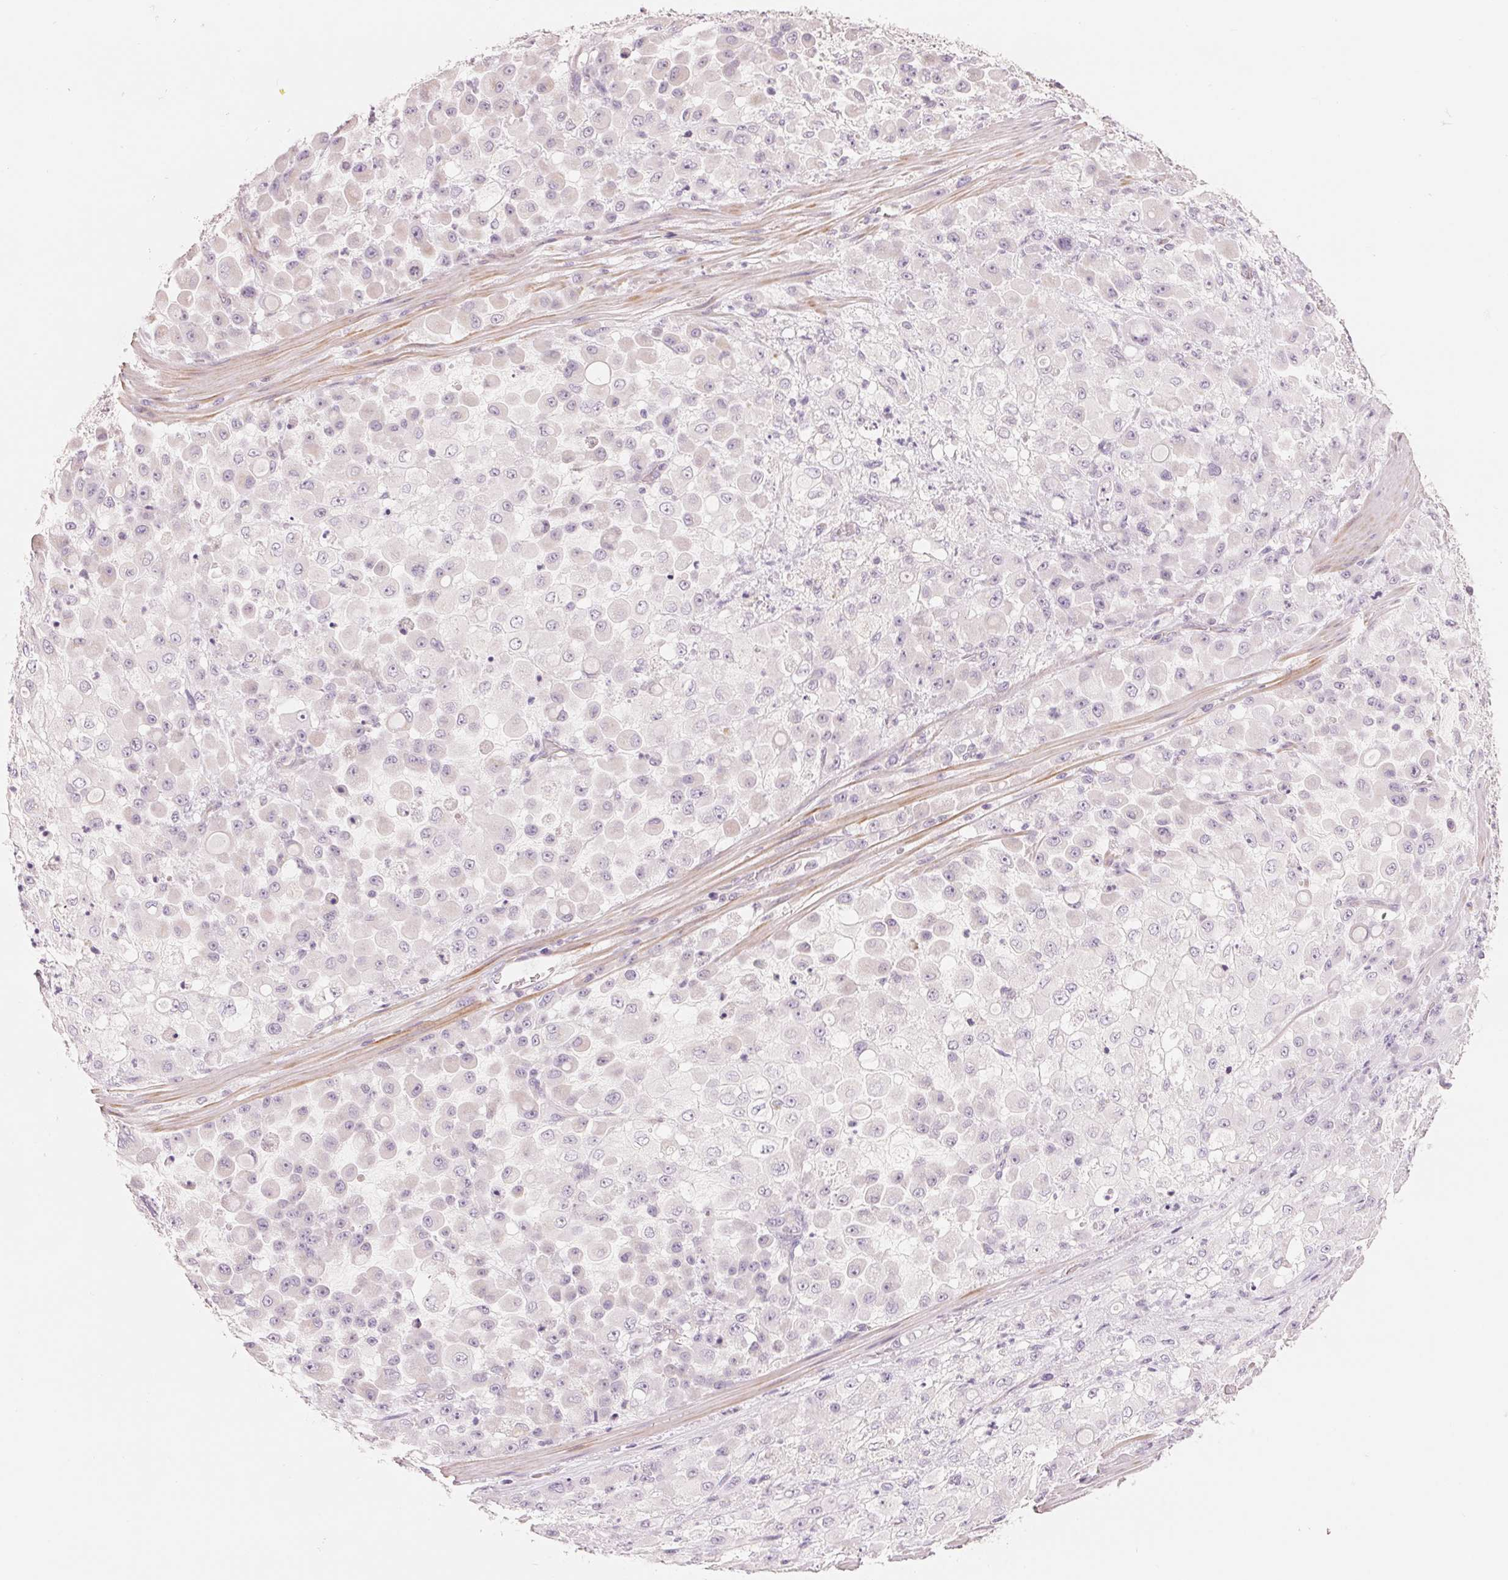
{"staining": {"intensity": "negative", "quantity": "none", "location": "none"}, "tissue": "stomach cancer", "cell_type": "Tumor cells", "image_type": "cancer", "snomed": [{"axis": "morphology", "description": "Adenocarcinoma, NOS"}, {"axis": "topography", "description": "Stomach"}], "caption": "Immunohistochemical staining of stomach adenocarcinoma reveals no significant expression in tumor cells. (DAB immunohistochemistry, high magnification).", "gene": "CFHR2", "patient": {"sex": "female", "age": 76}}